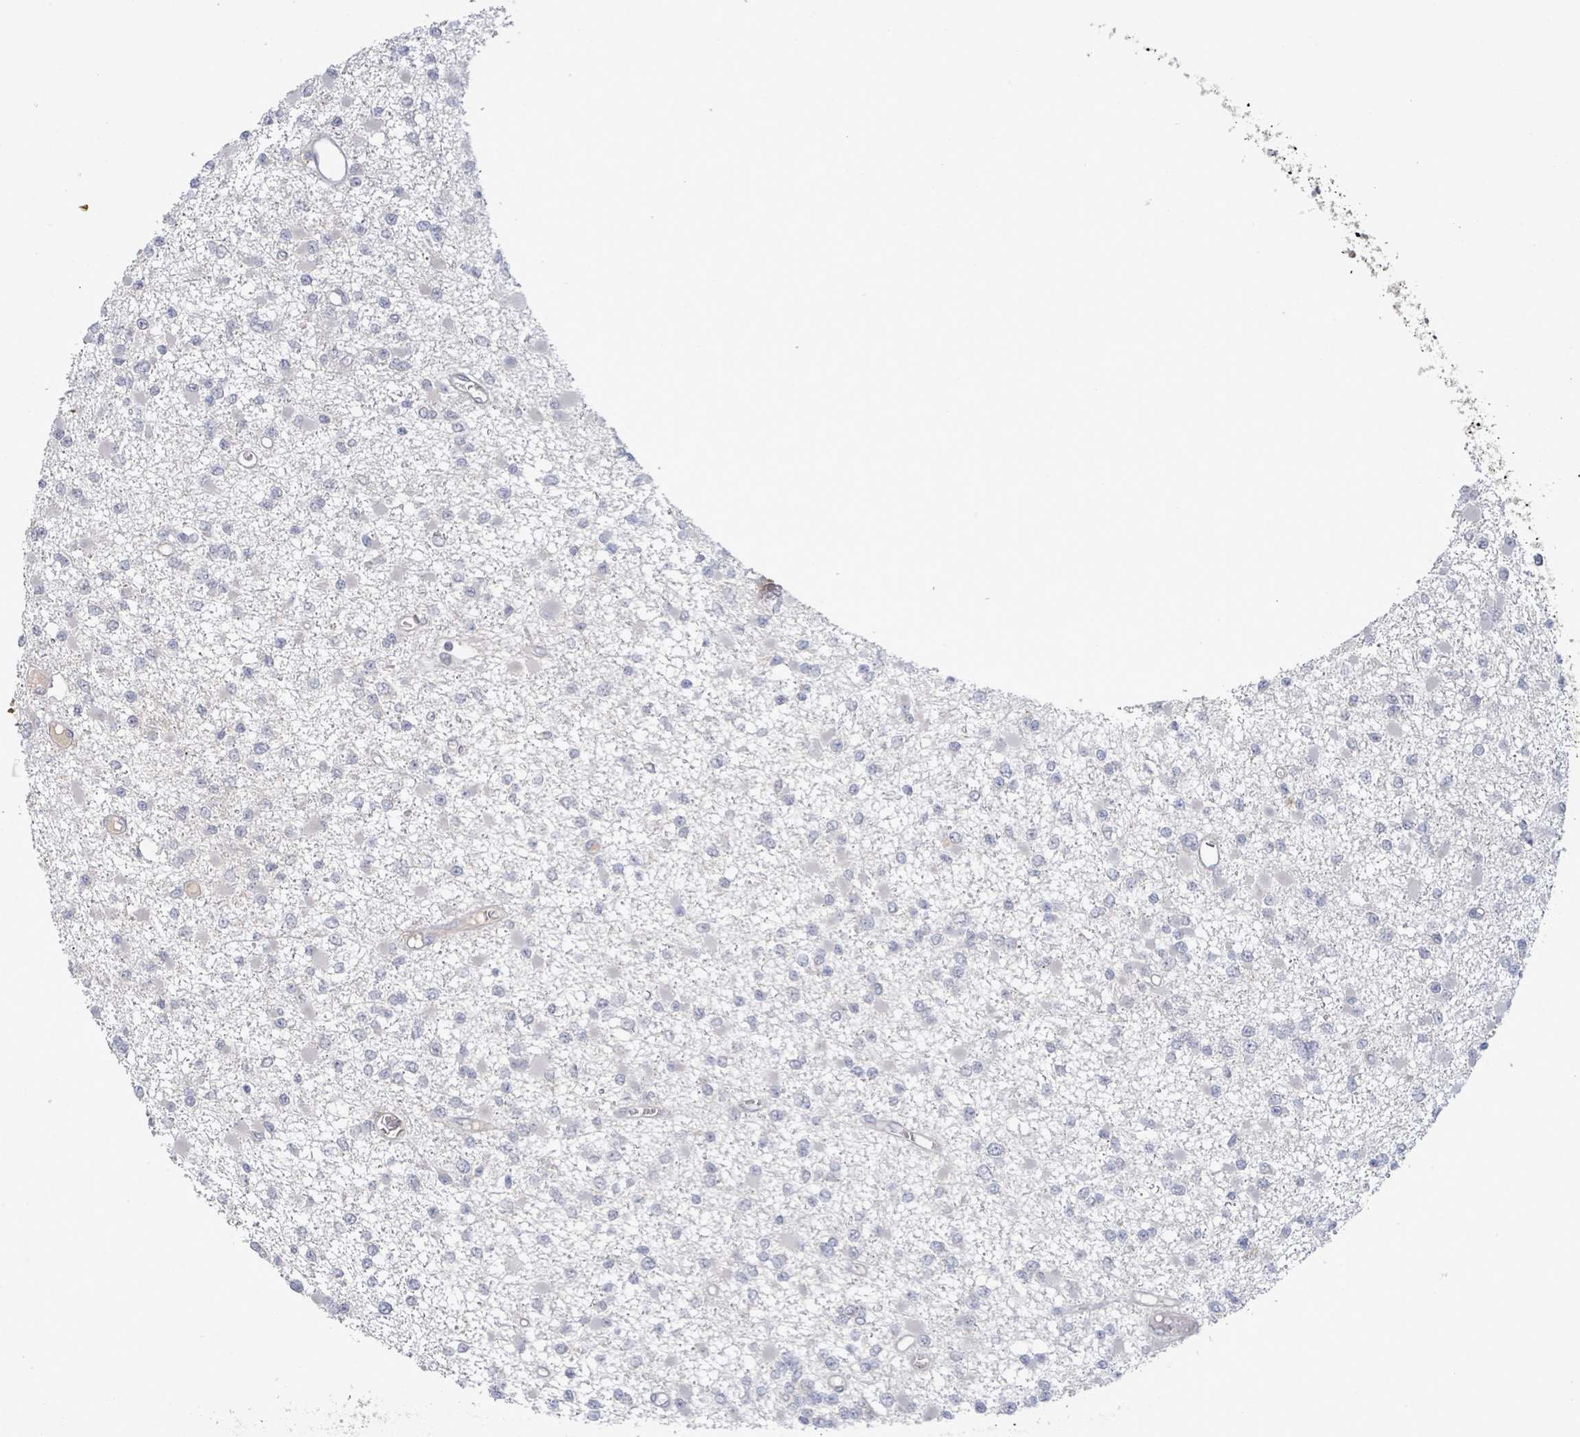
{"staining": {"intensity": "negative", "quantity": "none", "location": "none"}, "tissue": "glioma", "cell_type": "Tumor cells", "image_type": "cancer", "snomed": [{"axis": "morphology", "description": "Glioma, malignant, Low grade"}, {"axis": "topography", "description": "Brain"}], "caption": "Micrograph shows no significant protein positivity in tumor cells of glioma.", "gene": "SLIT3", "patient": {"sex": "female", "age": 22}}